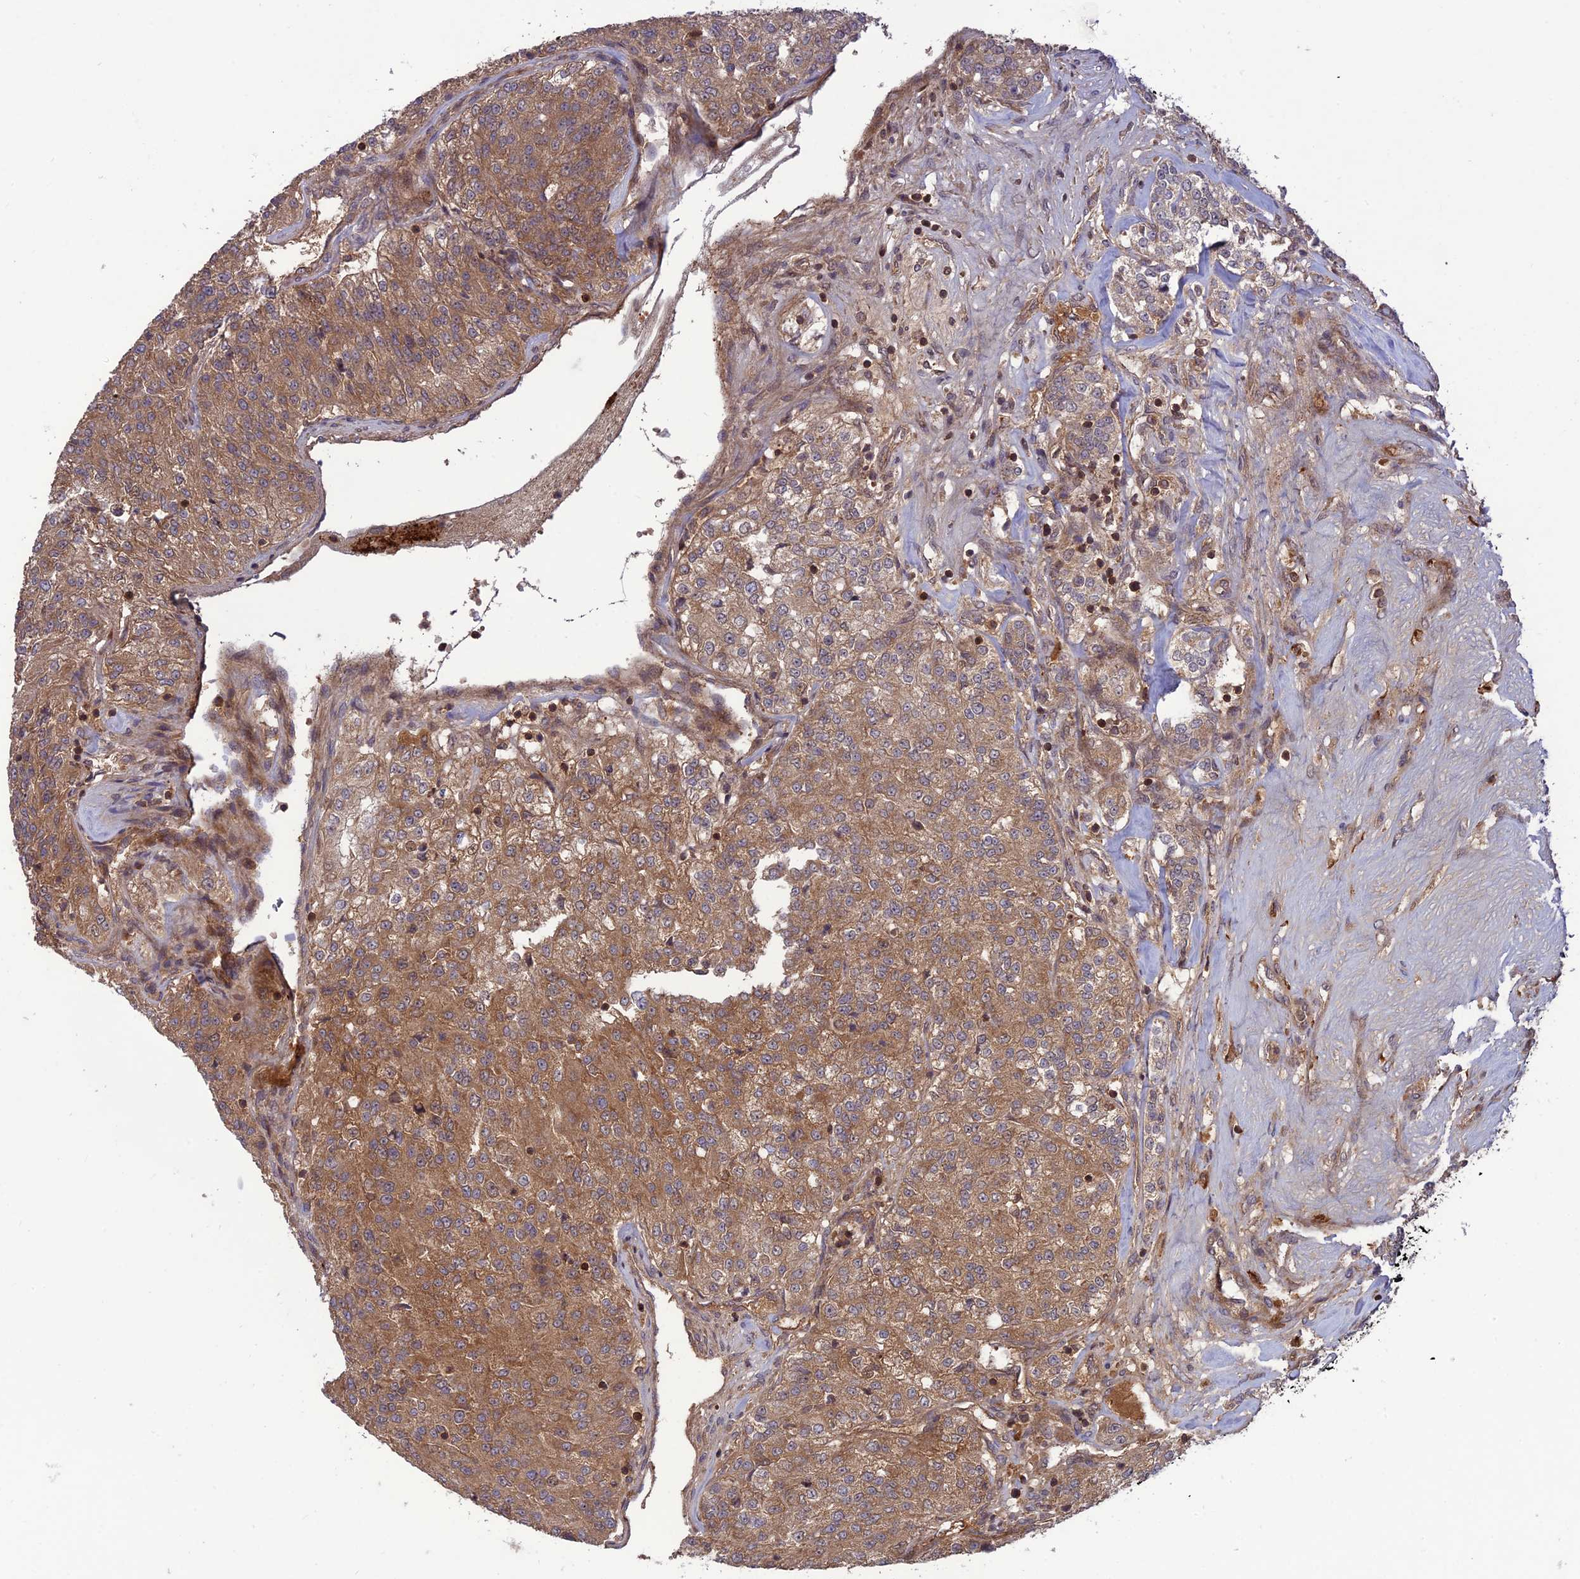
{"staining": {"intensity": "moderate", "quantity": ">75%", "location": "cytoplasmic/membranous"}, "tissue": "renal cancer", "cell_type": "Tumor cells", "image_type": "cancer", "snomed": [{"axis": "morphology", "description": "Adenocarcinoma, NOS"}, {"axis": "topography", "description": "Kidney"}], "caption": "Brown immunohistochemical staining in renal cancer (adenocarcinoma) reveals moderate cytoplasmic/membranous positivity in approximately >75% of tumor cells.", "gene": "NDUFC1", "patient": {"sex": "female", "age": 63}}